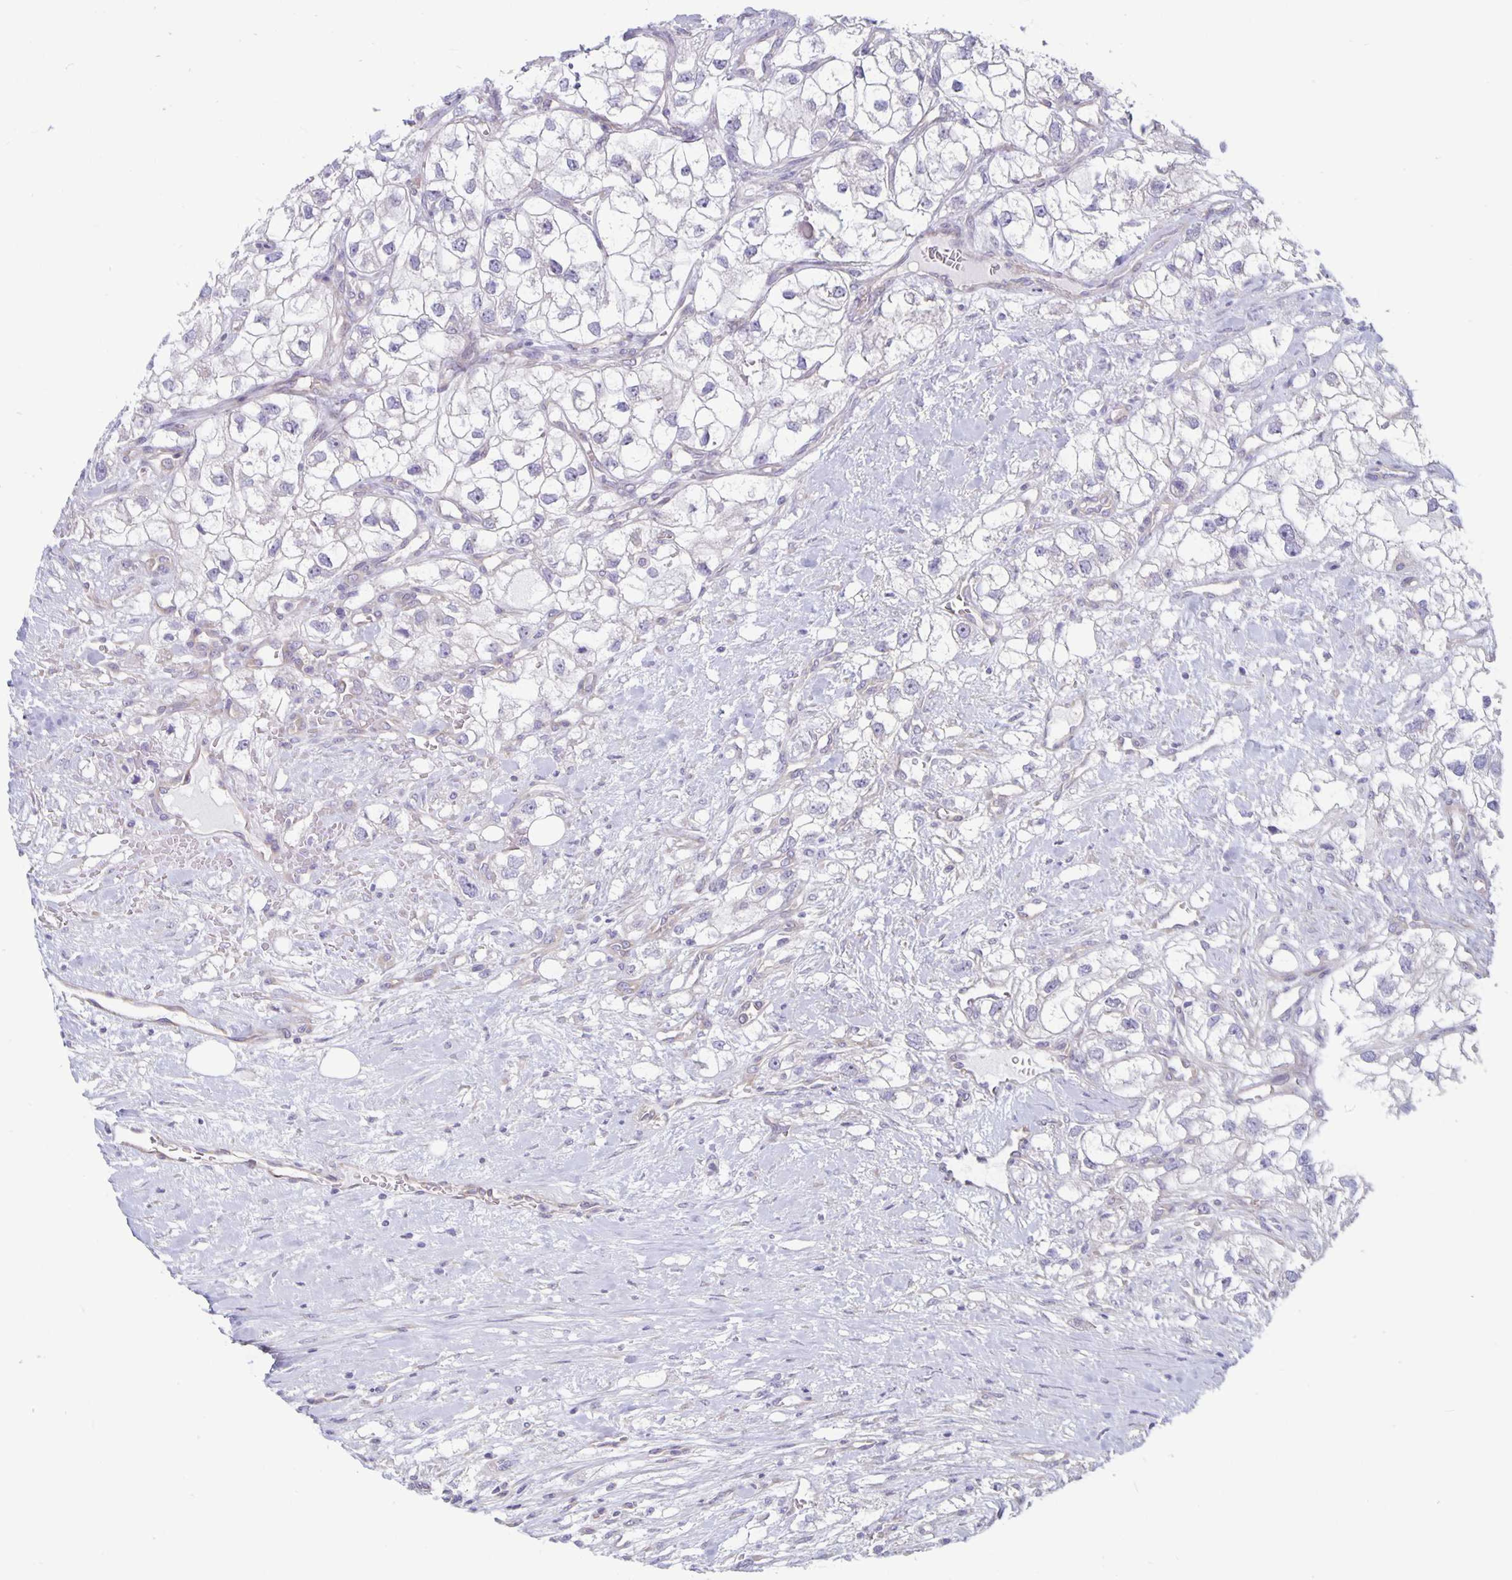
{"staining": {"intensity": "negative", "quantity": "none", "location": "none"}, "tissue": "renal cancer", "cell_type": "Tumor cells", "image_type": "cancer", "snomed": [{"axis": "morphology", "description": "Adenocarcinoma, NOS"}, {"axis": "topography", "description": "Kidney"}], "caption": "Tumor cells are negative for protein expression in human renal cancer (adenocarcinoma). Nuclei are stained in blue.", "gene": "PLCB3", "patient": {"sex": "male", "age": 59}}